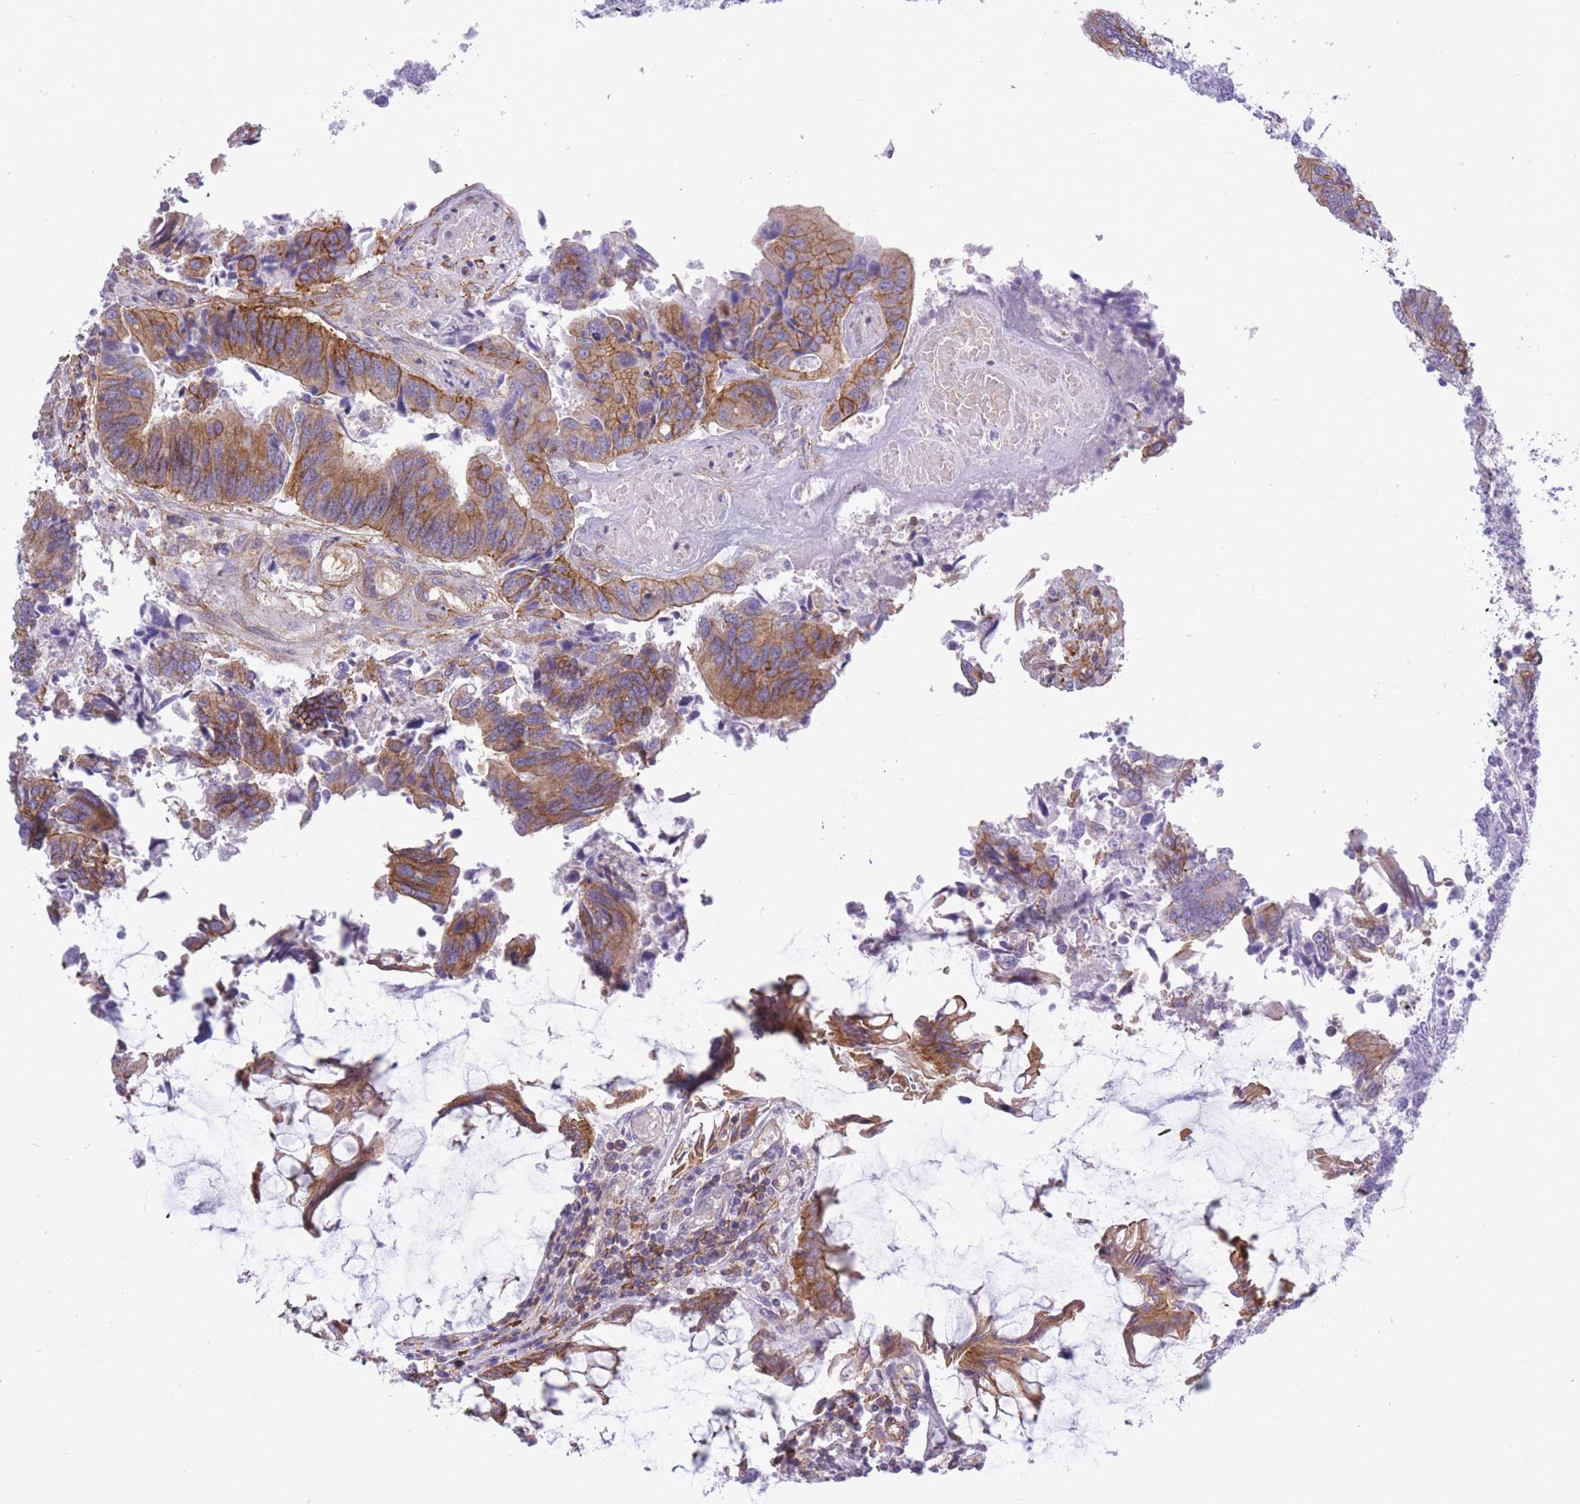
{"staining": {"intensity": "moderate", "quantity": ">75%", "location": "cytoplasmic/membranous"}, "tissue": "colorectal cancer", "cell_type": "Tumor cells", "image_type": "cancer", "snomed": [{"axis": "morphology", "description": "Adenocarcinoma, NOS"}, {"axis": "topography", "description": "Colon"}], "caption": "IHC (DAB (3,3'-diaminobenzidine)) staining of human colorectal cancer reveals moderate cytoplasmic/membranous protein positivity in about >75% of tumor cells.", "gene": "ADD1", "patient": {"sex": "female", "age": 67}}